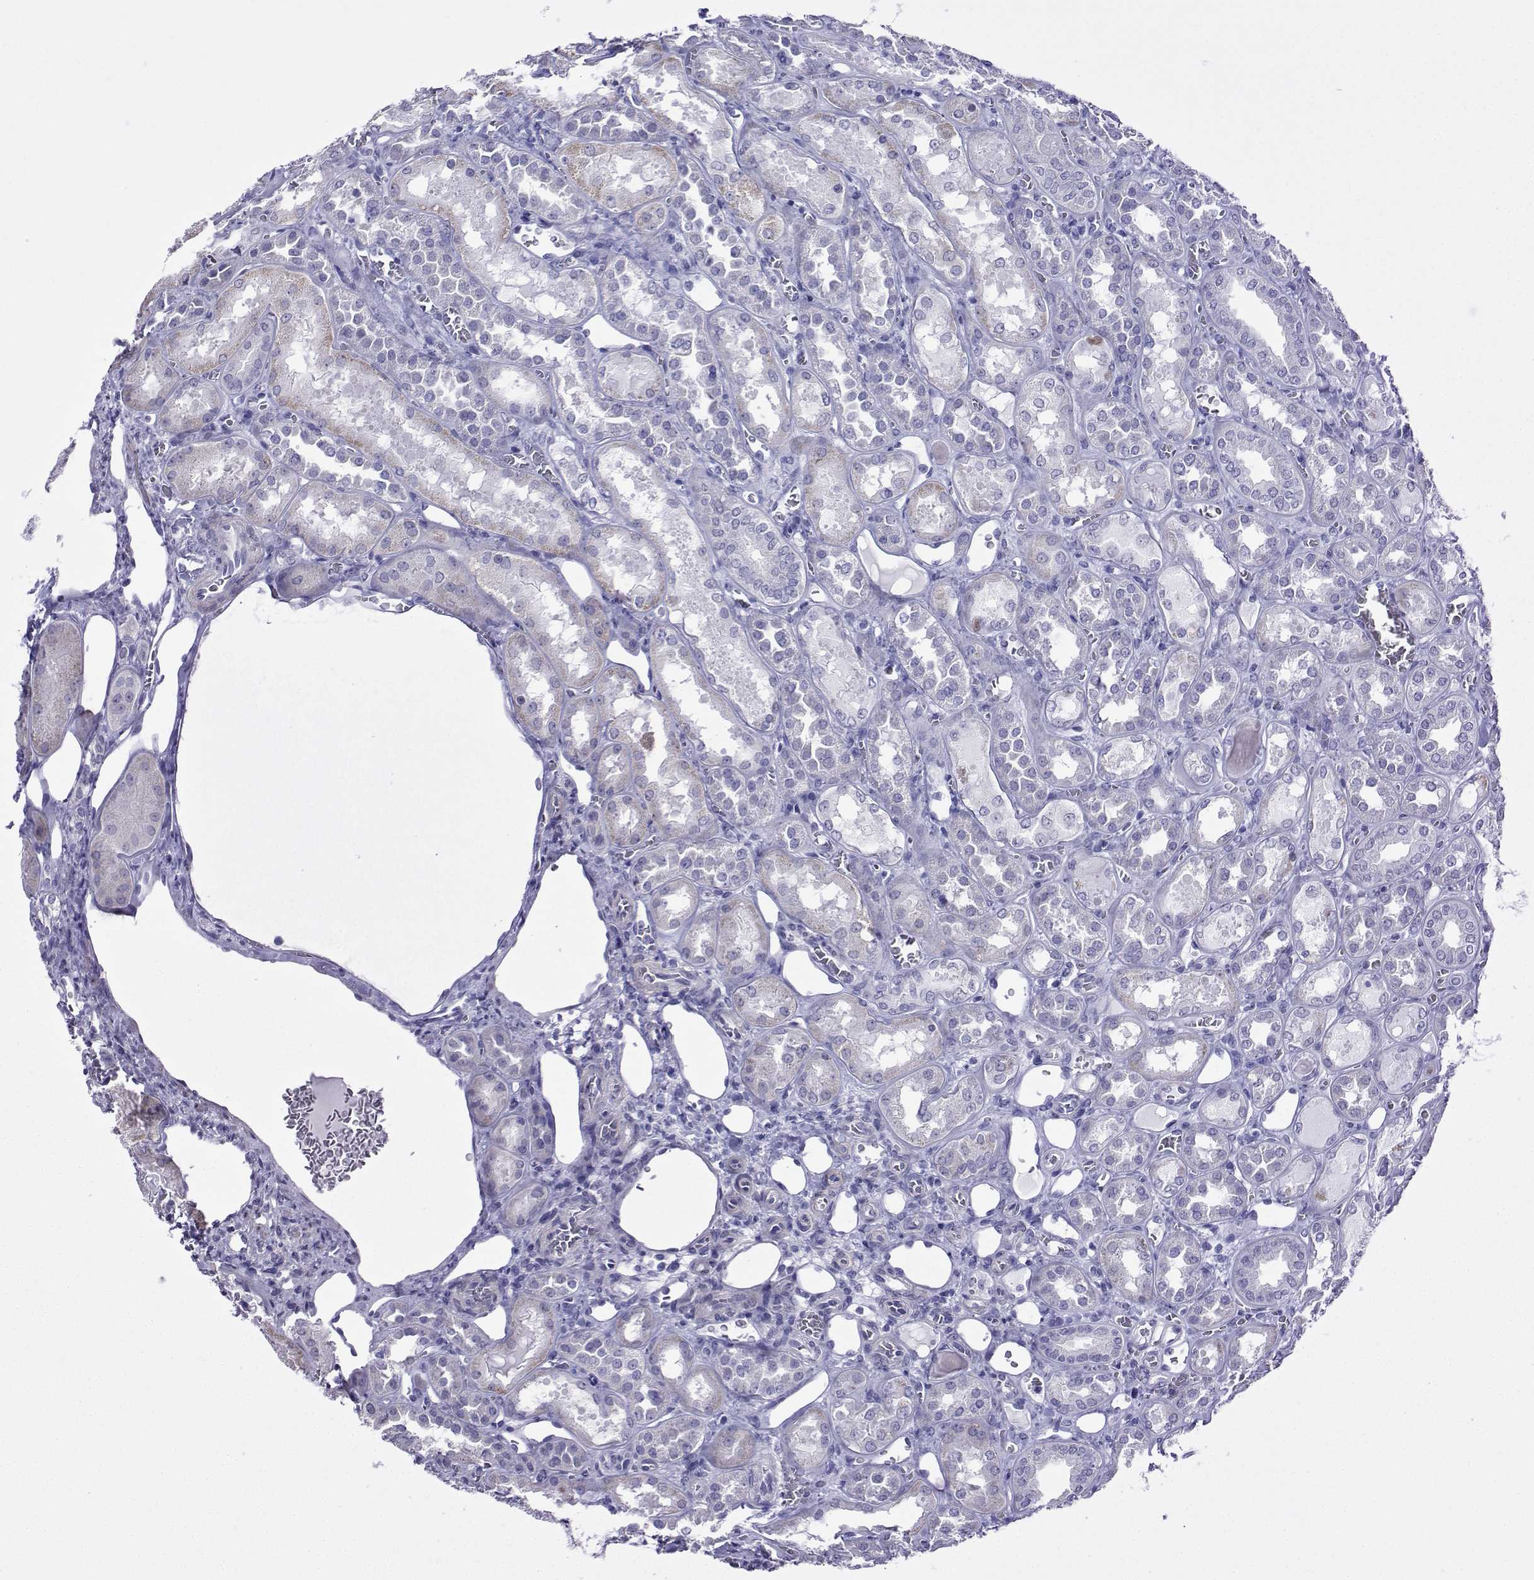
{"staining": {"intensity": "negative", "quantity": "none", "location": "none"}, "tissue": "kidney", "cell_type": "Cells in glomeruli", "image_type": "normal", "snomed": [{"axis": "morphology", "description": "Normal tissue, NOS"}, {"axis": "topography", "description": "Kidney"}], "caption": "This is an immunohistochemistry micrograph of benign human kidney. There is no staining in cells in glomeruli.", "gene": "KIF17", "patient": {"sex": "male", "age": 73}}